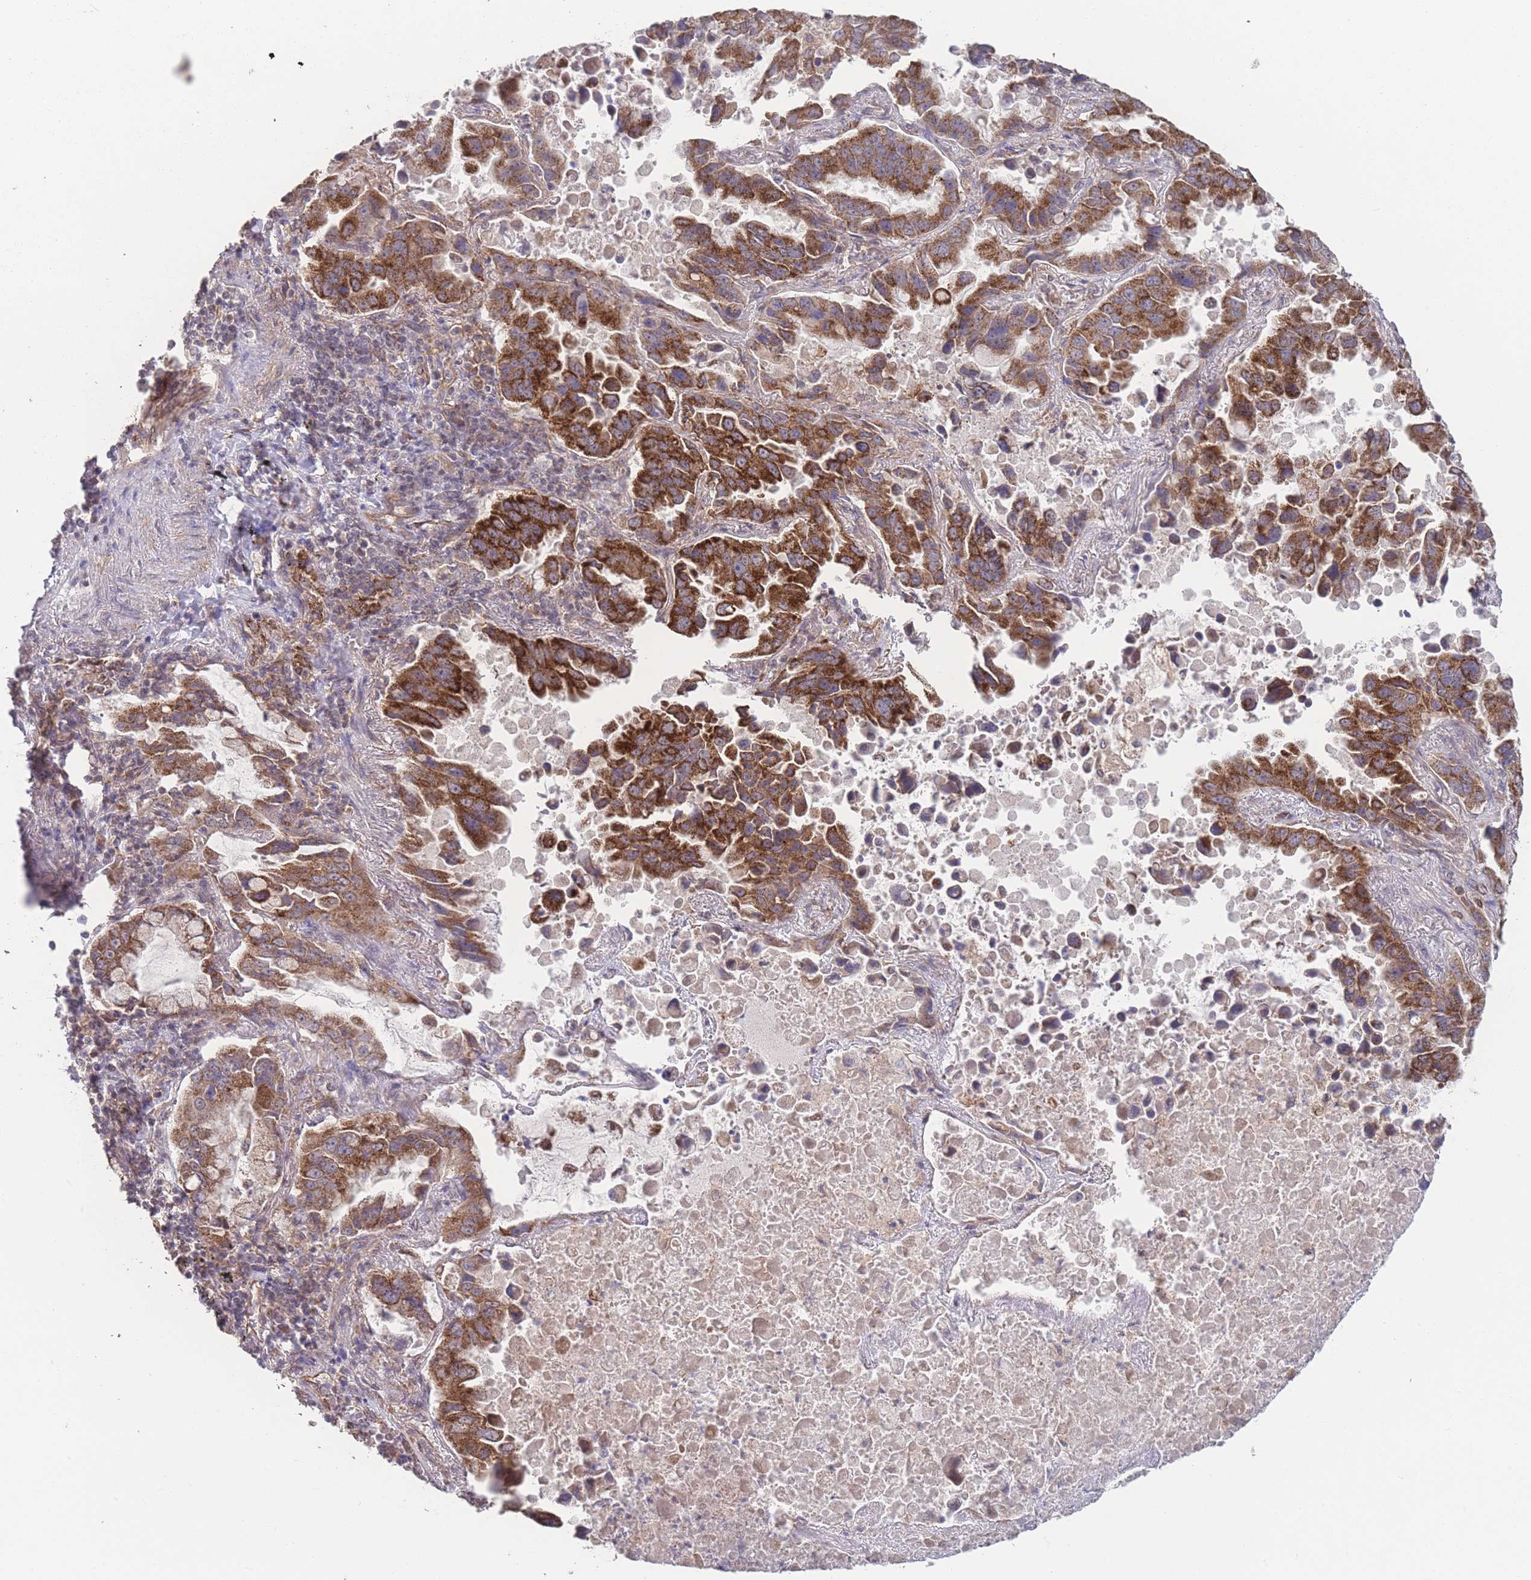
{"staining": {"intensity": "strong", "quantity": ">75%", "location": "cytoplasmic/membranous"}, "tissue": "lung cancer", "cell_type": "Tumor cells", "image_type": "cancer", "snomed": [{"axis": "morphology", "description": "Adenocarcinoma, NOS"}, {"axis": "topography", "description": "Lung"}], "caption": "High-power microscopy captured an immunohistochemistry (IHC) micrograph of lung adenocarcinoma, revealing strong cytoplasmic/membranous positivity in approximately >75% of tumor cells.", "gene": "PXMP4", "patient": {"sex": "male", "age": 64}}